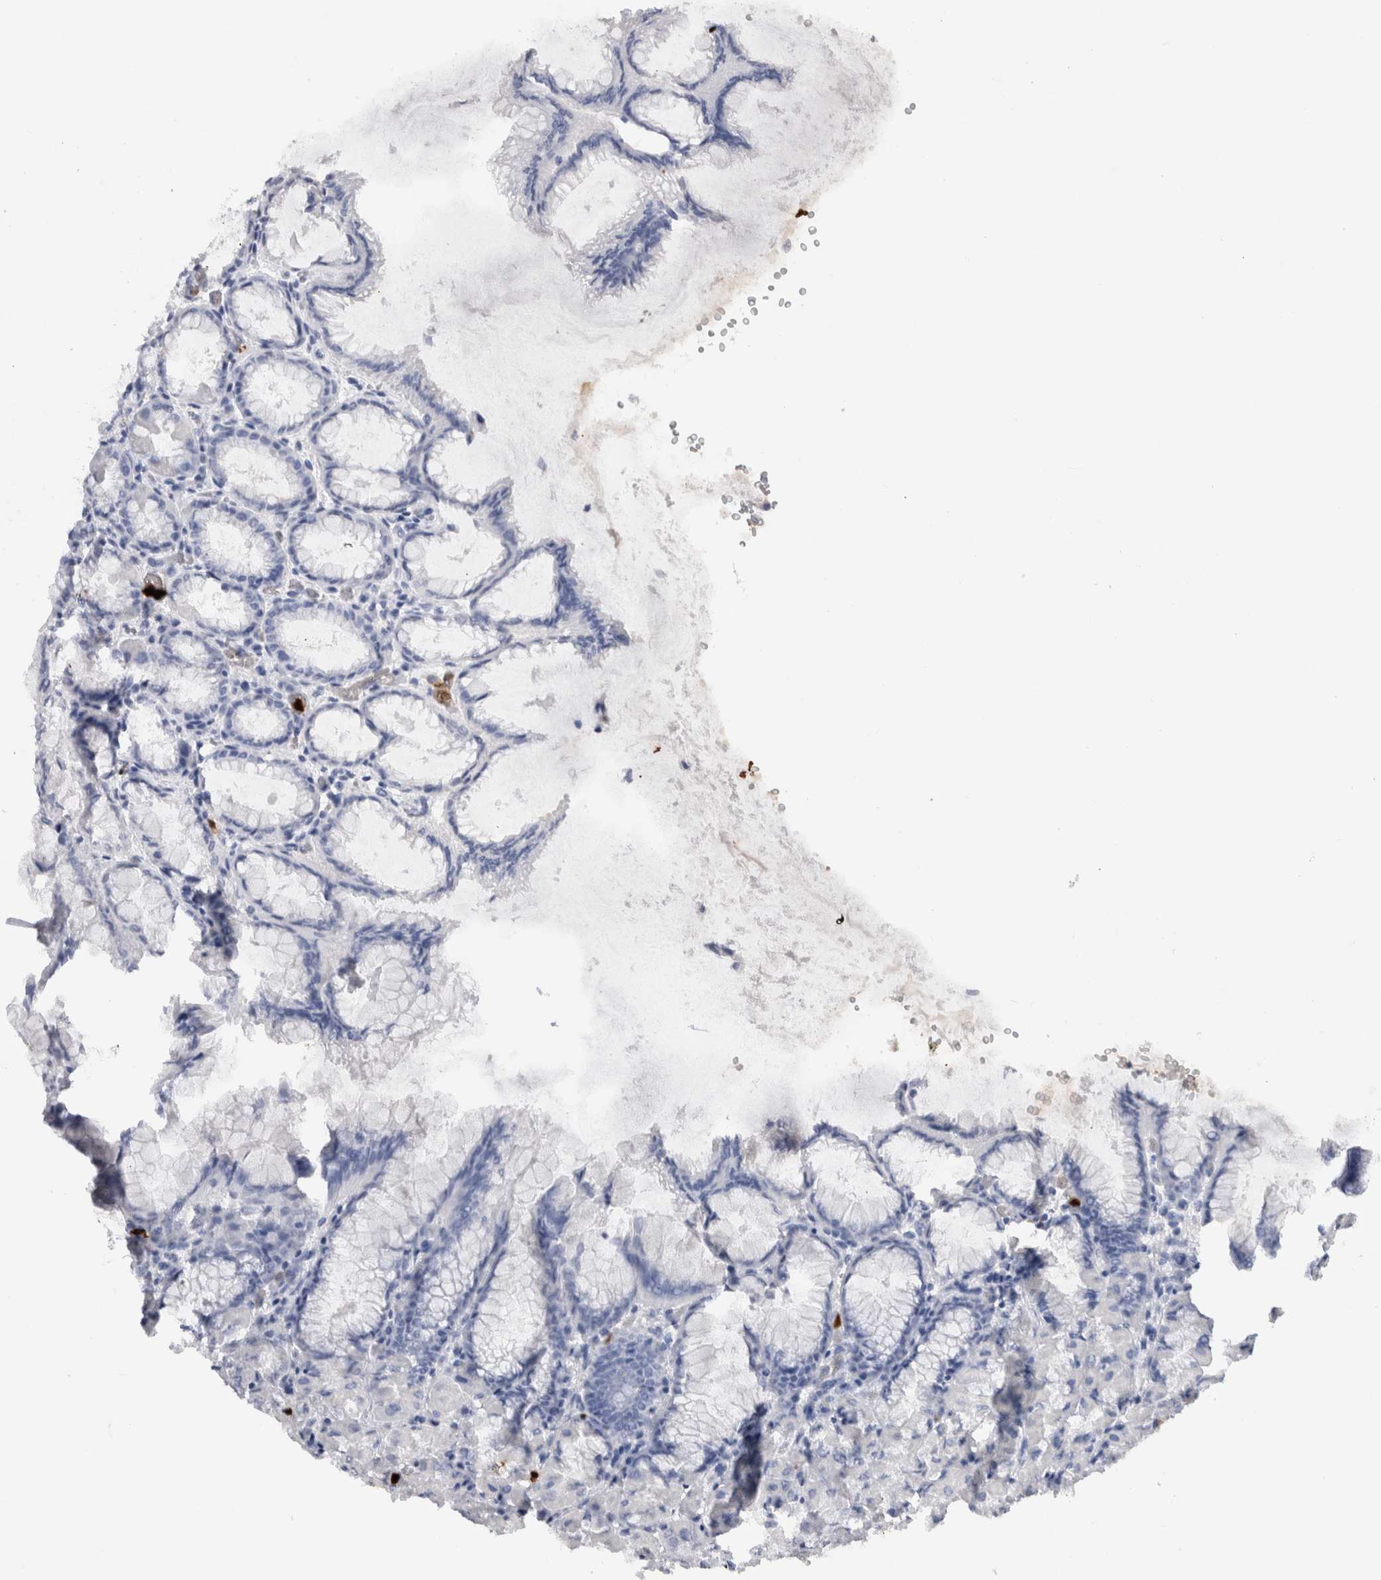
{"staining": {"intensity": "negative", "quantity": "none", "location": "none"}, "tissue": "stomach", "cell_type": "Glandular cells", "image_type": "normal", "snomed": [{"axis": "morphology", "description": "Normal tissue, NOS"}, {"axis": "topography", "description": "Stomach, upper"}], "caption": "Micrograph shows no protein expression in glandular cells of unremarkable stomach.", "gene": "S100A8", "patient": {"sex": "female", "age": 56}}